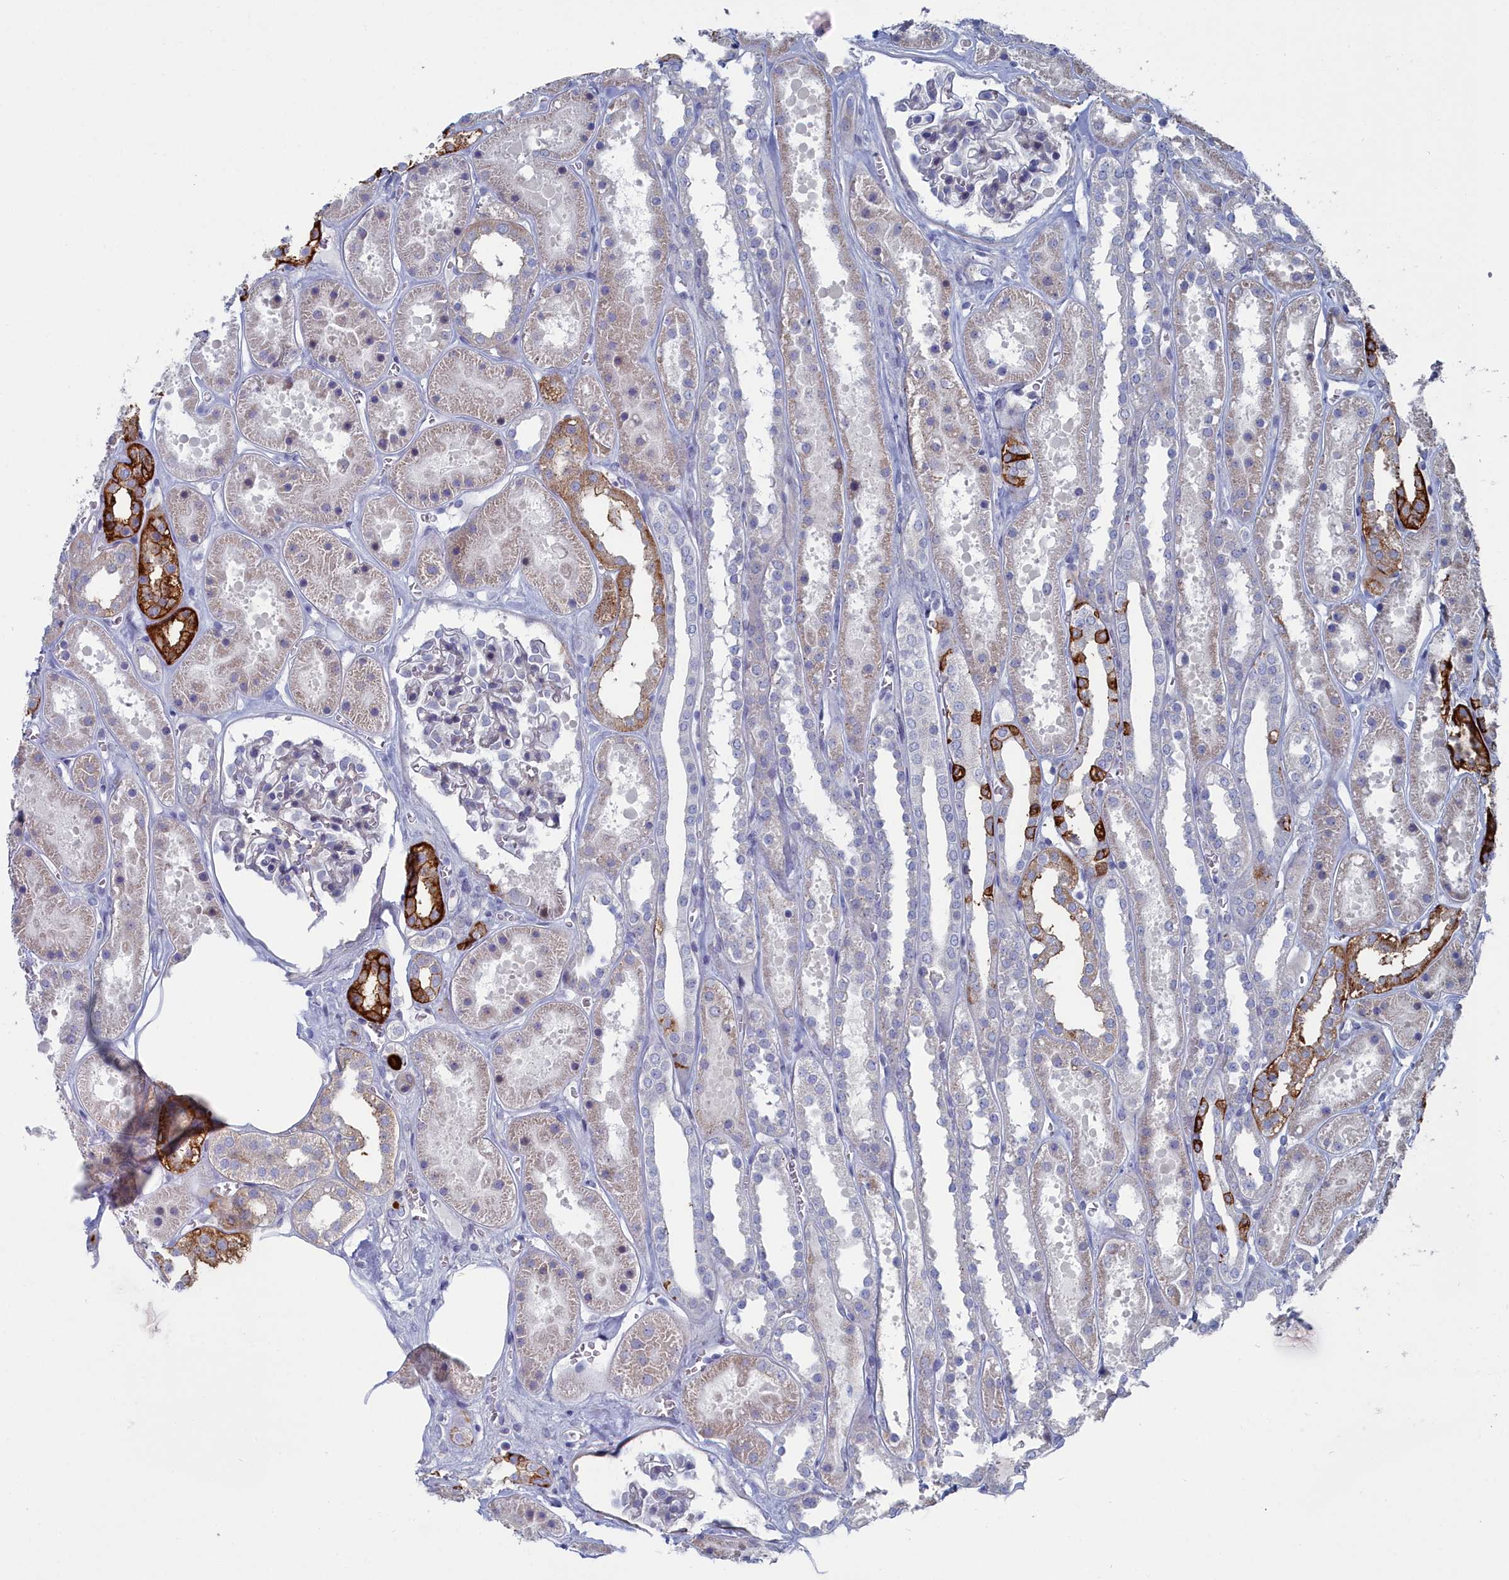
{"staining": {"intensity": "negative", "quantity": "none", "location": "none"}, "tissue": "kidney", "cell_type": "Cells in glomeruli", "image_type": "normal", "snomed": [{"axis": "morphology", "description": "Normal tissue, NOS"}, {"axis": "topography", "description": "Kidney"}], "caption": "This is an immunohistochemistry micrograph of normal human kidney. There is no staining in cells in glomeruli.", "gene": "SHISAL2A", "patient": {"sex": "female", "age": 41}}